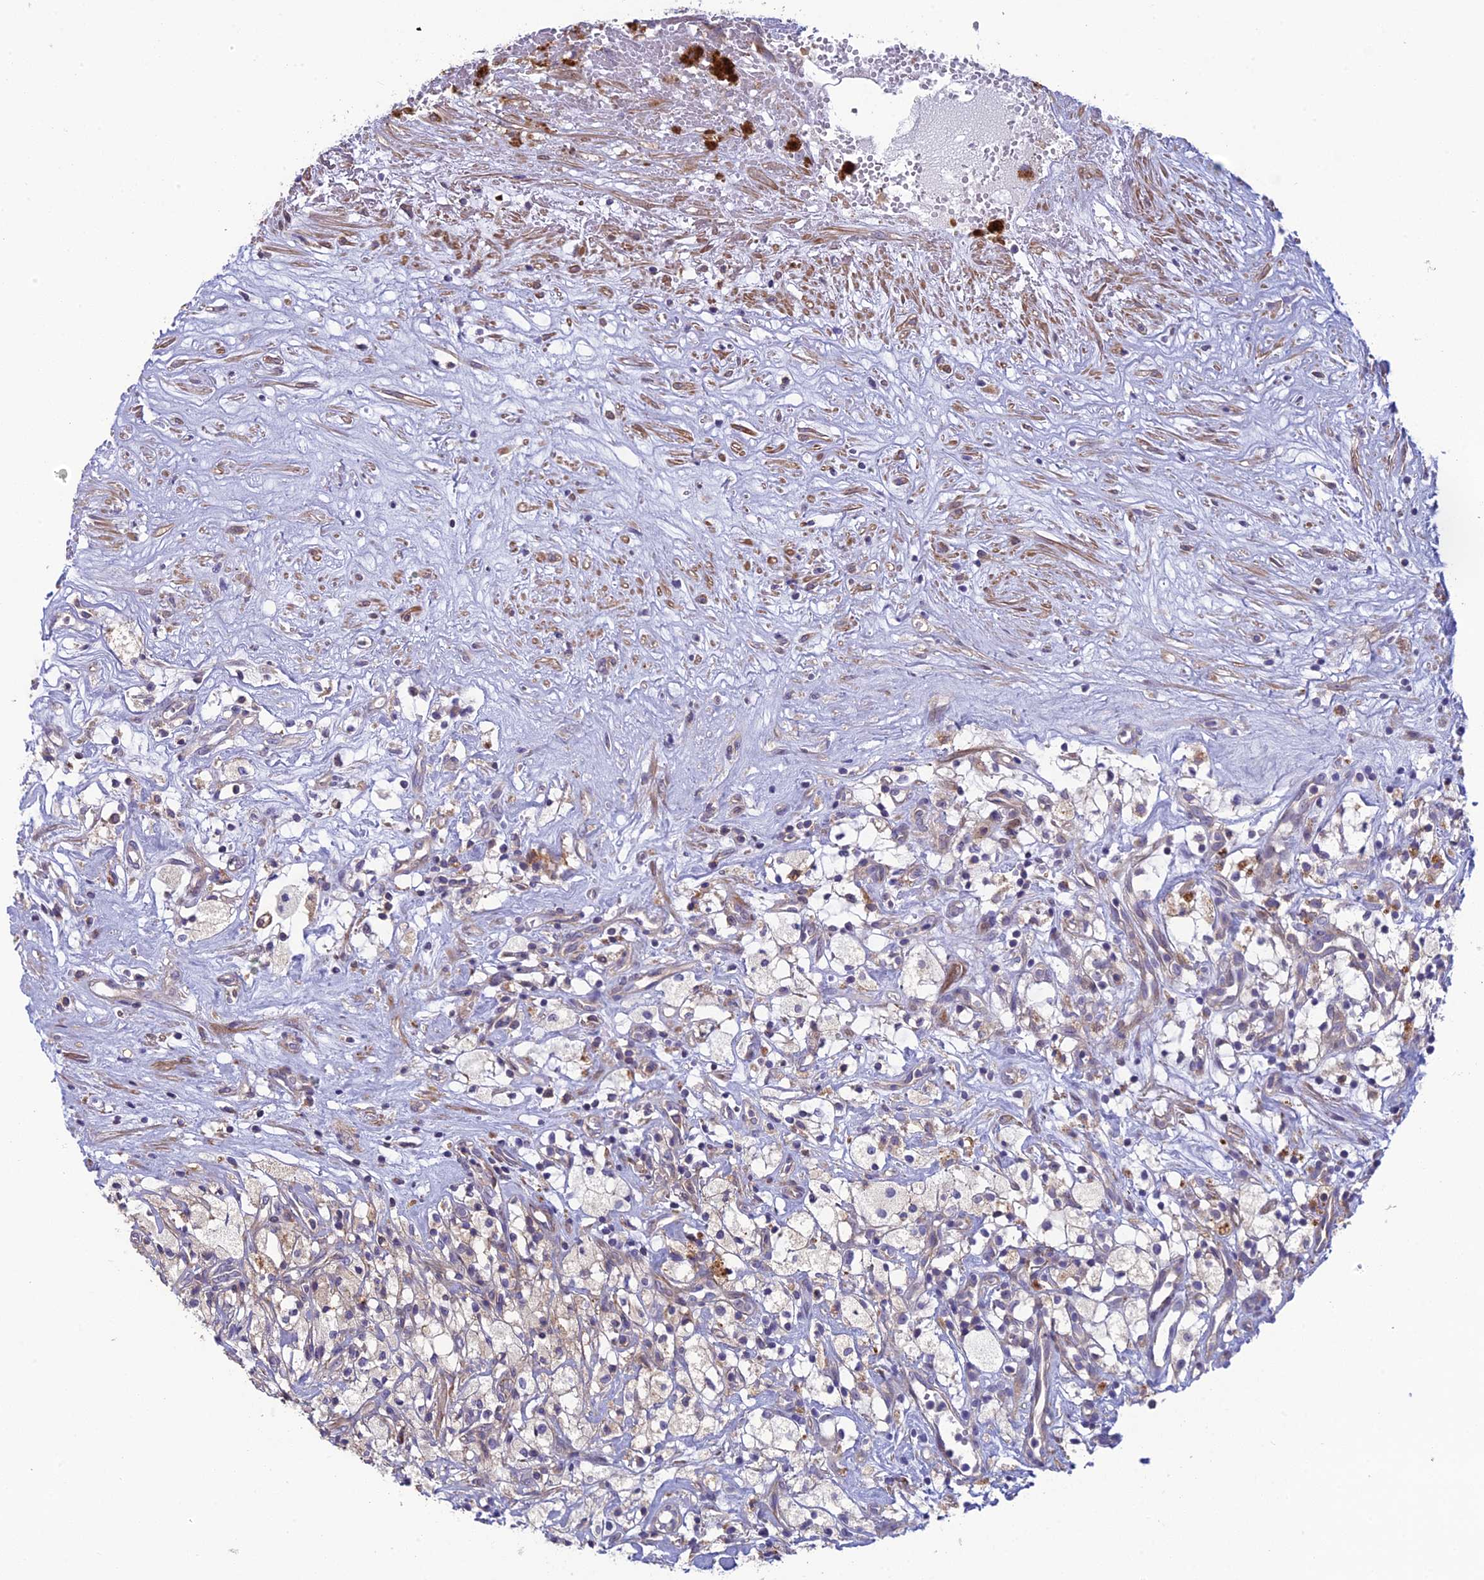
{"staining": {"intensity": "negative", "quantity": "none", "location": "none"}, "tissue": "renal cancer", "cell_type": "Tumor cells", "image_type": "cancer", "snomed": [{"axis": "morphology", "description": "Adenocarcinoma, NOS"}, {"axis": "topography", "description": "Kidney"}], "caption": "This is a image of immunohistochemistry staining of renal cancer, which shows no positivity in tumor cells.", "gene": "BLTP2", "patient": {"sex": "male", "age": 59}}